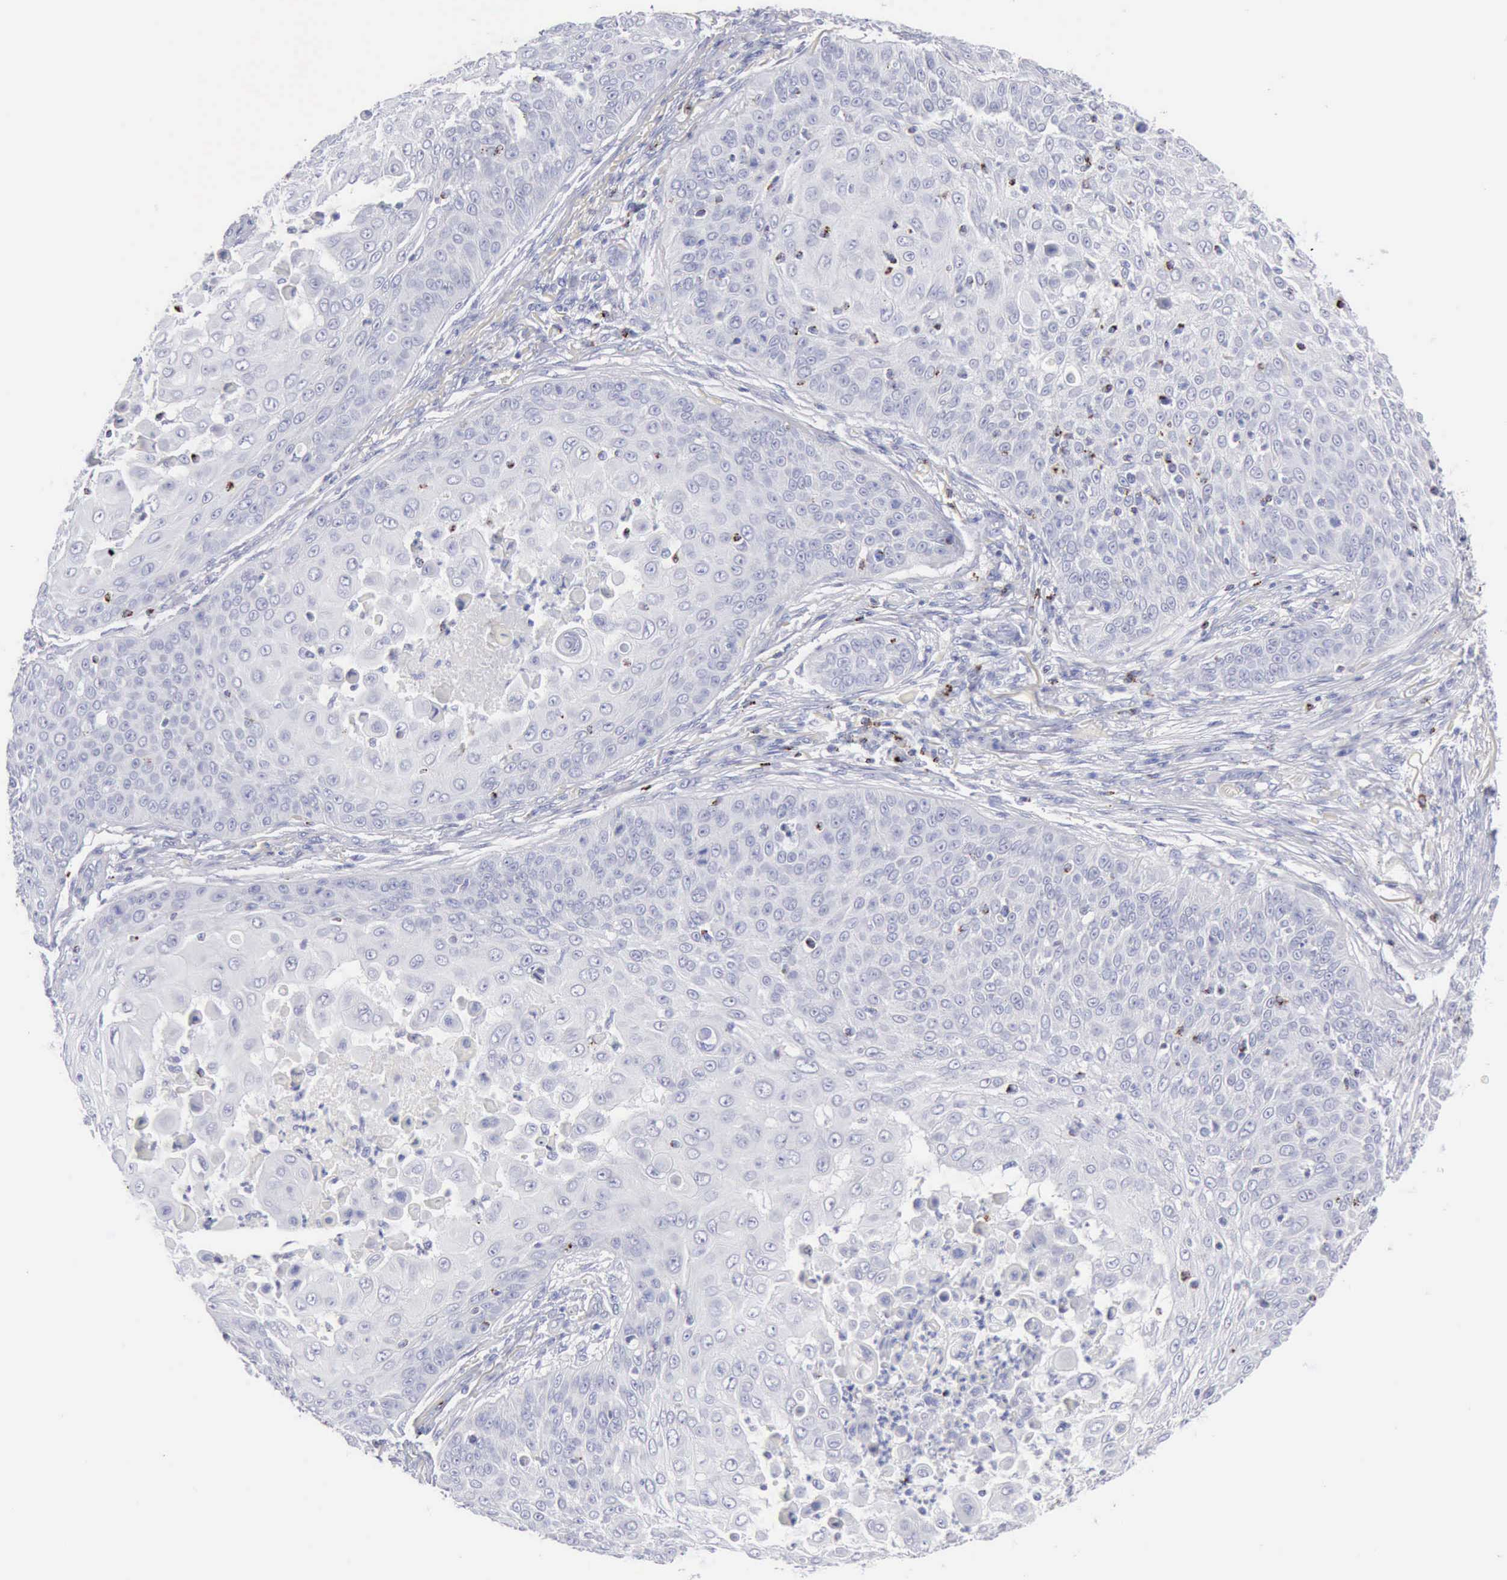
{"staining": {"intensity": "negative", "quantity": "none", "location": "none"}, "tissue": "skin cancer", "cell_type": "Tumor cells", "image_type": "cancer", "snomed": [{"axis": "morphology", "description": "Squamous cell carcinoma, NOS"}, {"axis": "topography", "description": "Skin"}], "caption": "Immunohistochemistry image of neoplastic tissue: squamous cell carcinoma (skin) stained with DAB demonstrates no significant protein staining in tumor cells. (DAB (3,3'-diaminobenzidine) immunohistochemistry (IHC) with hematoxylin counter stain).", "gene": "GZMB", "patient": {"sex": "male", "age": 82}}